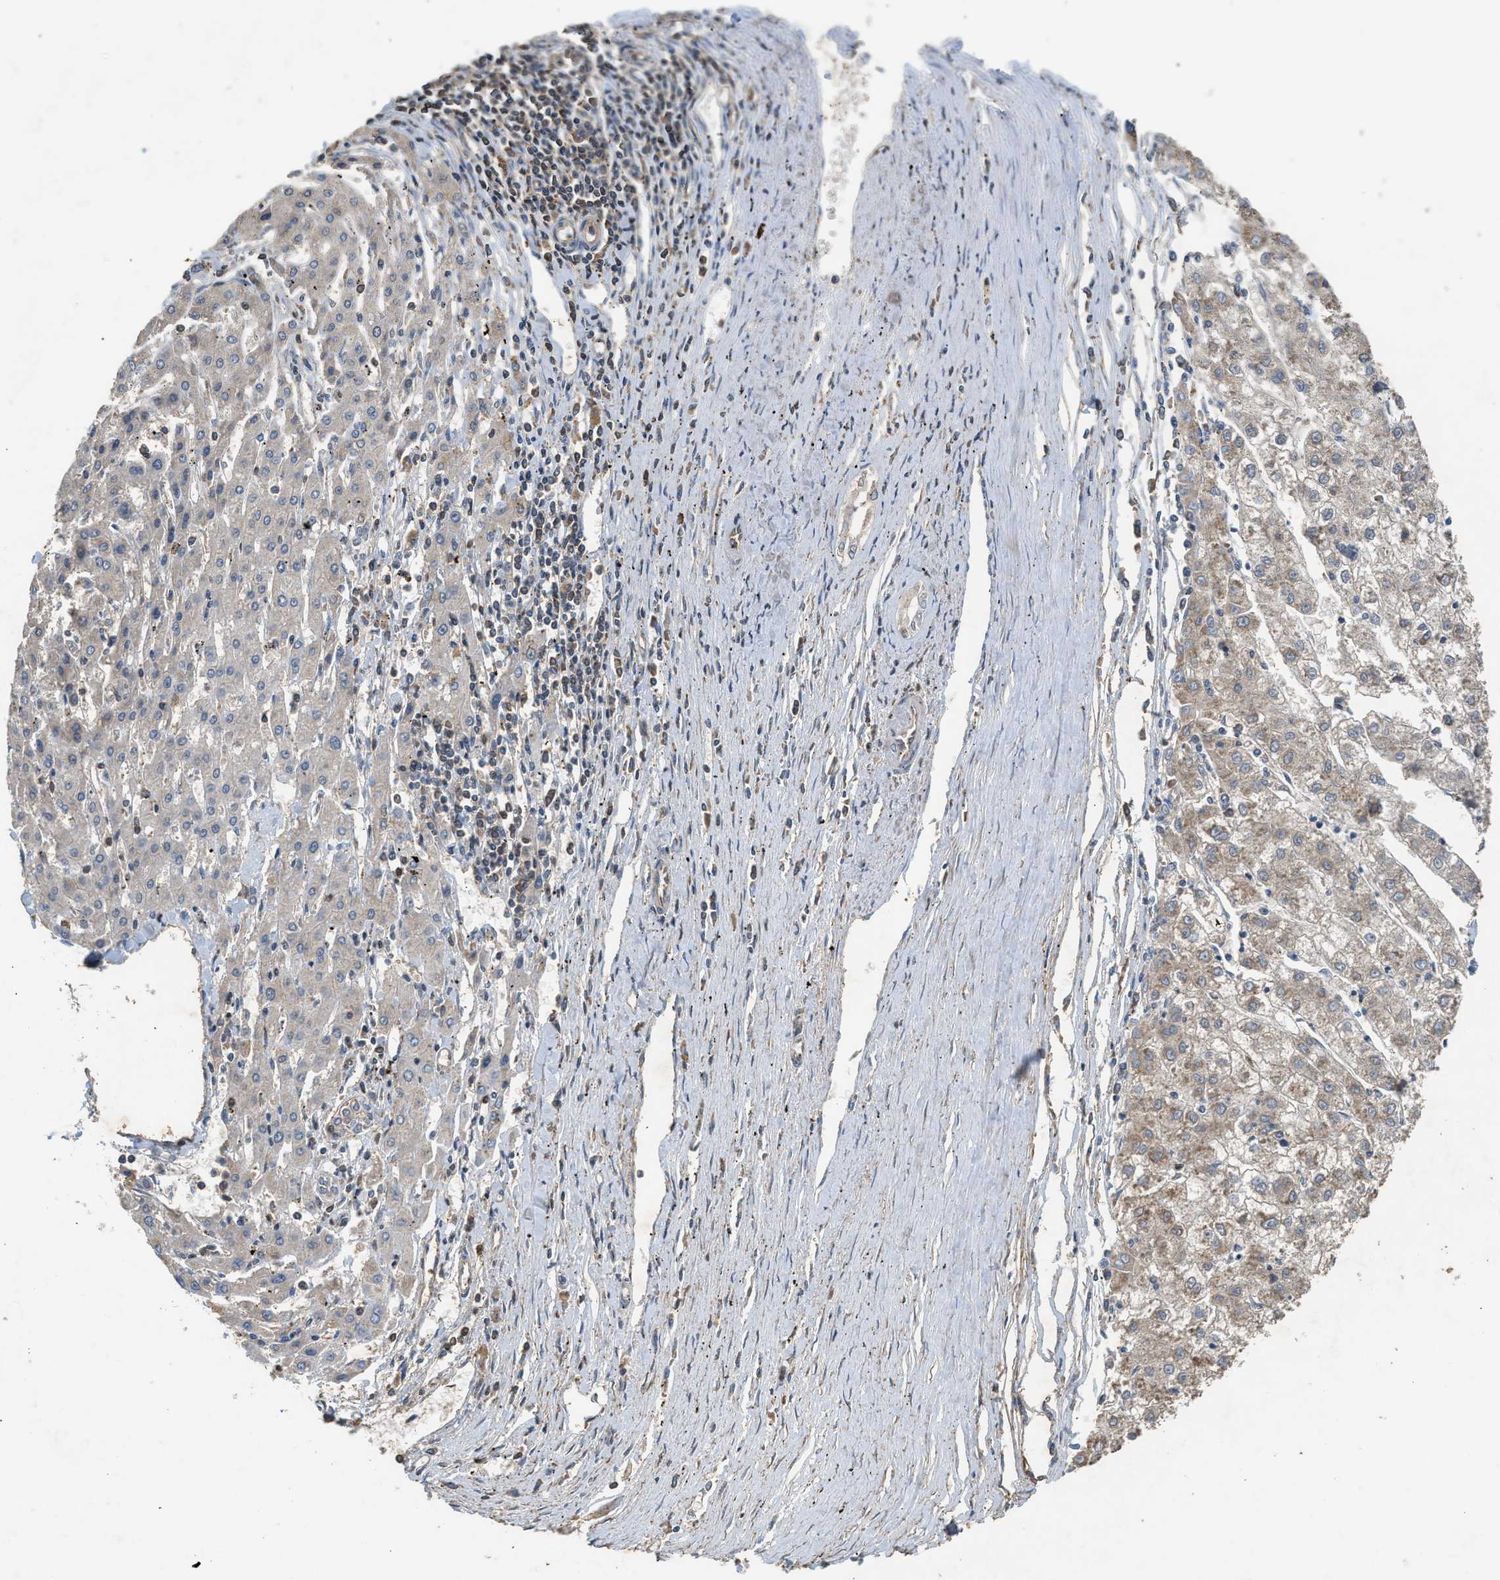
{"staining": {"intensity": "weak", "quantity": "25%-75%", "location": "cytoplasmic/membranous"}, "tissue": "liver cancer", "cell_type": "Tumor cells", "image_type": "cancer", "snomed": [{"axis": "morphology", "description": "Carcinoma, Hepatocellular, NOS"}, {"axis": "topography", "description": "Liver"}], "caption": "This is a micrograph of immunohistochemistry (IHC) staining of liver cancer (hepatocellular carcinoma), which shows weak expression in the cytoplasmic/membranous of tumor cells.", "gene": "HIP1R", "patient": {"sex": "male", "age": 72}}